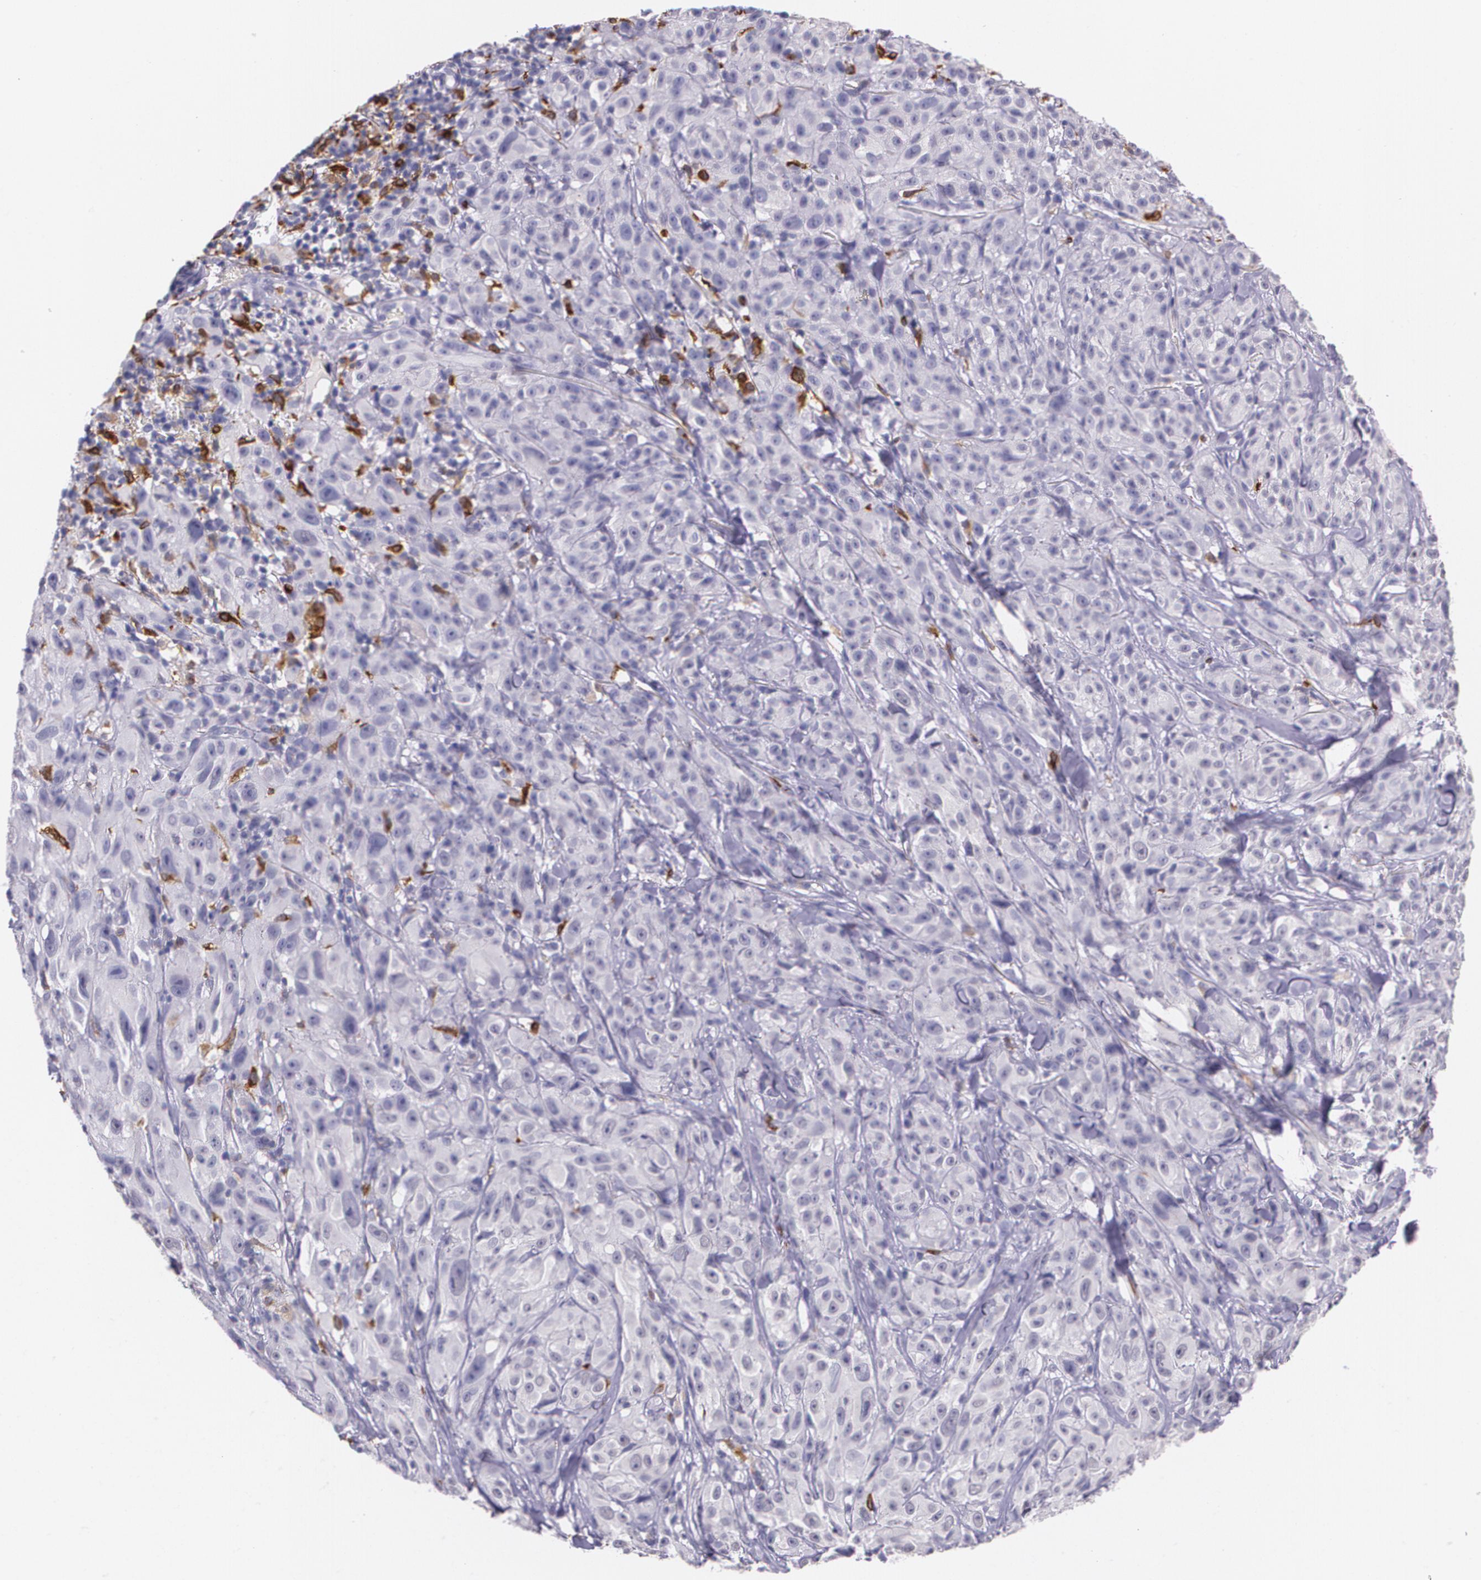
{"staining": {"intensity": "negative", "quantity": "none", "location": "none"}, "tissue": "melanoma", "cell_type": "Tumor cells", "image_type": "cancer", "snomed": [{"axis": "morphology", "description": "Malignant melanoma, NOS"}, {"axis": "topography", "description": "Skin"}], "caption": "There is no significant staining in tumor cells of melanoma. Nuclei are stained in blue.", "gene": "RTN1", "patient": {"sex": "male", "age": 56}}